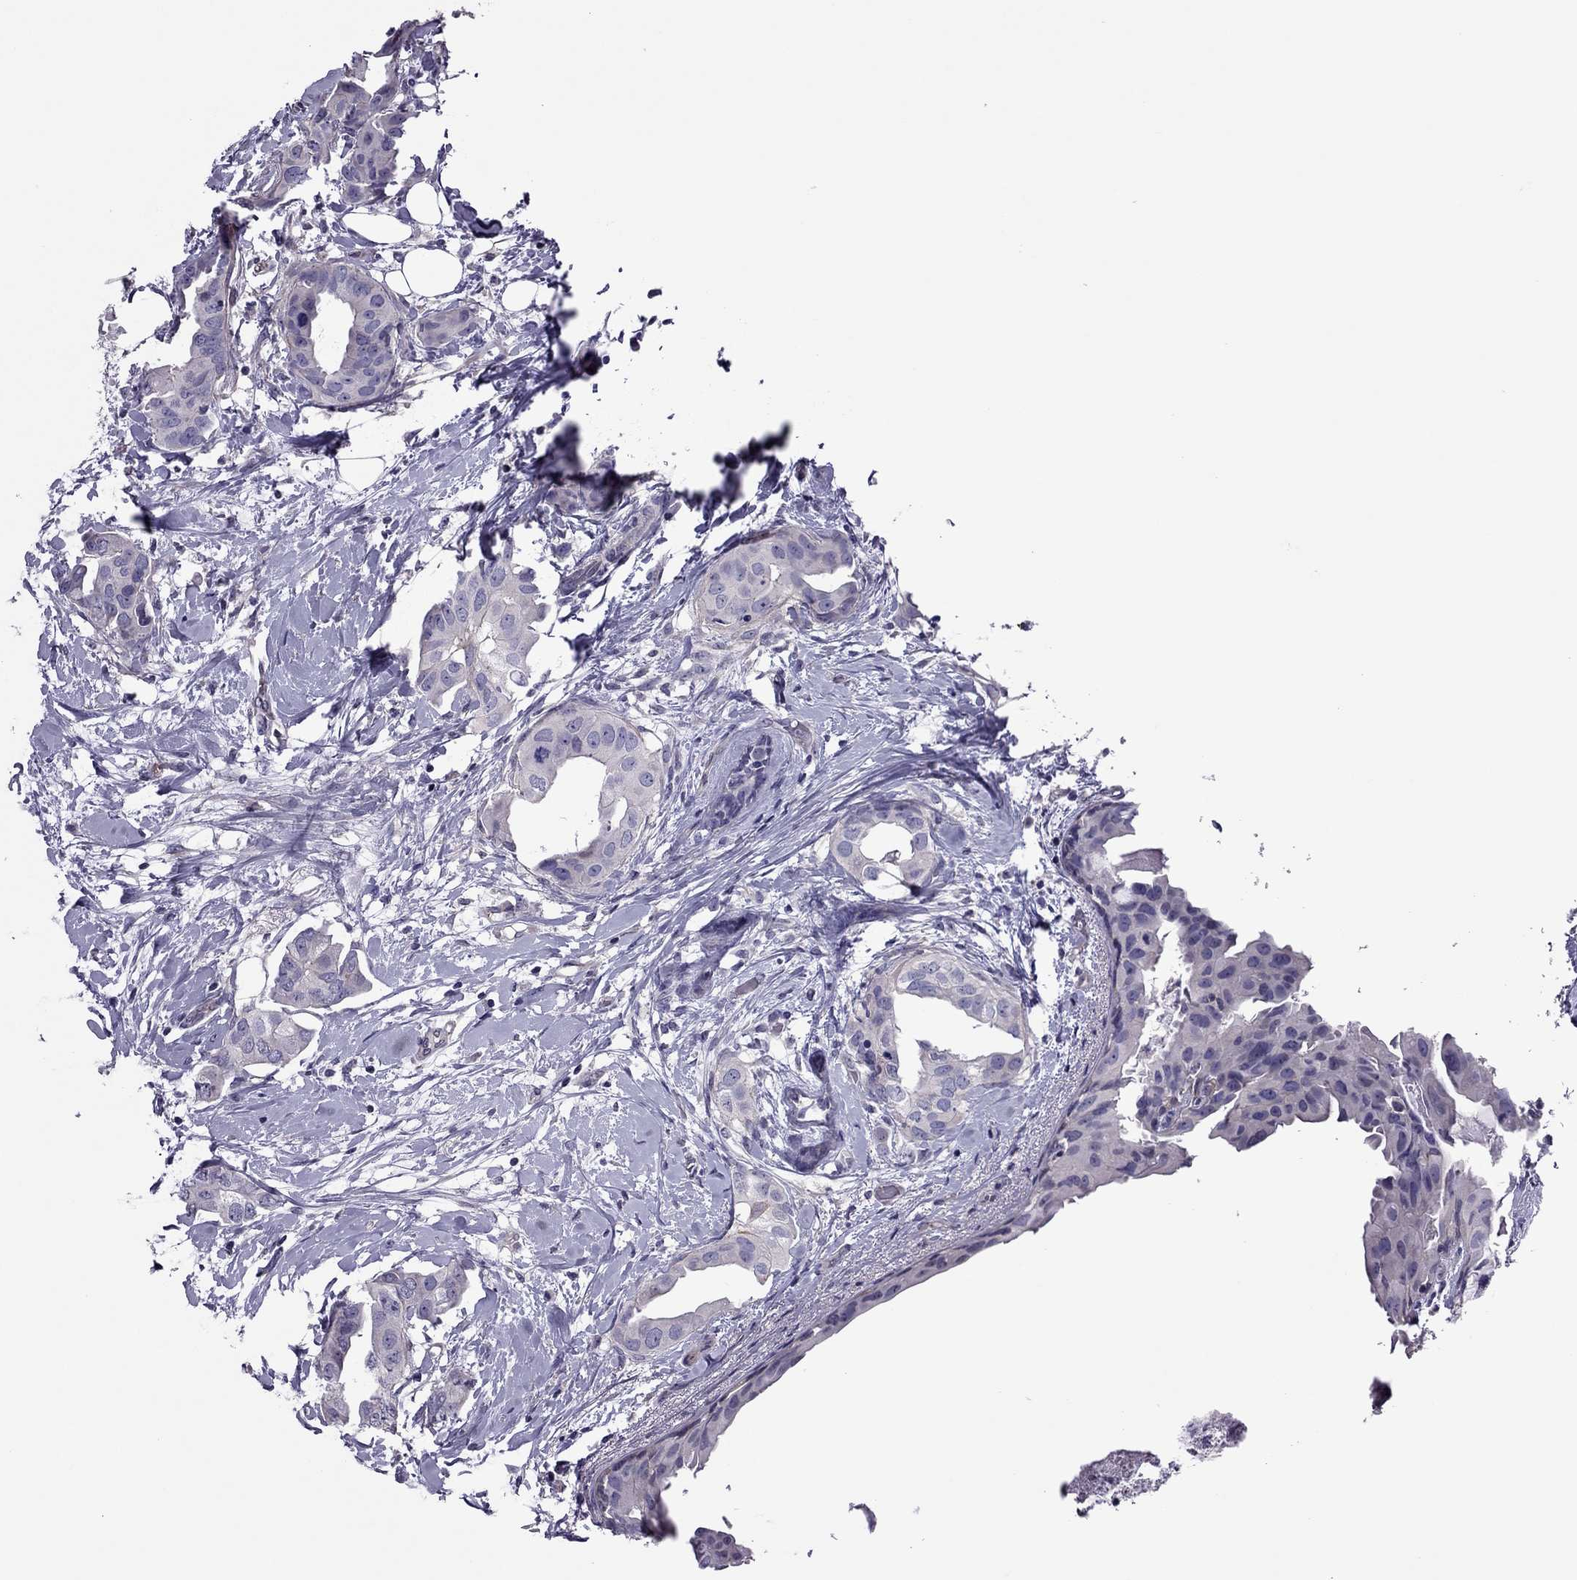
{"staining": {"intensity": "negative", "quantity": "none", "location": "none"}, "tissue": "breast cancer", "cell_type": "Tumor cells", "image_type": "cancer", "snomed": [{"axis": "morphology", "description": "Normal tissue, NOS"}, {"axis": "morphology", "description": "Duct carcinoma"}, {"axis": "topography", "description": "Breast"}], "caption": "This is a histopathology image of immunohistochemistry (IHC) staining of breast cancer, which shows no expression in tumor cells.", "gene": "SLC16A8", "patient": {"sex": "female", "age": 40}}